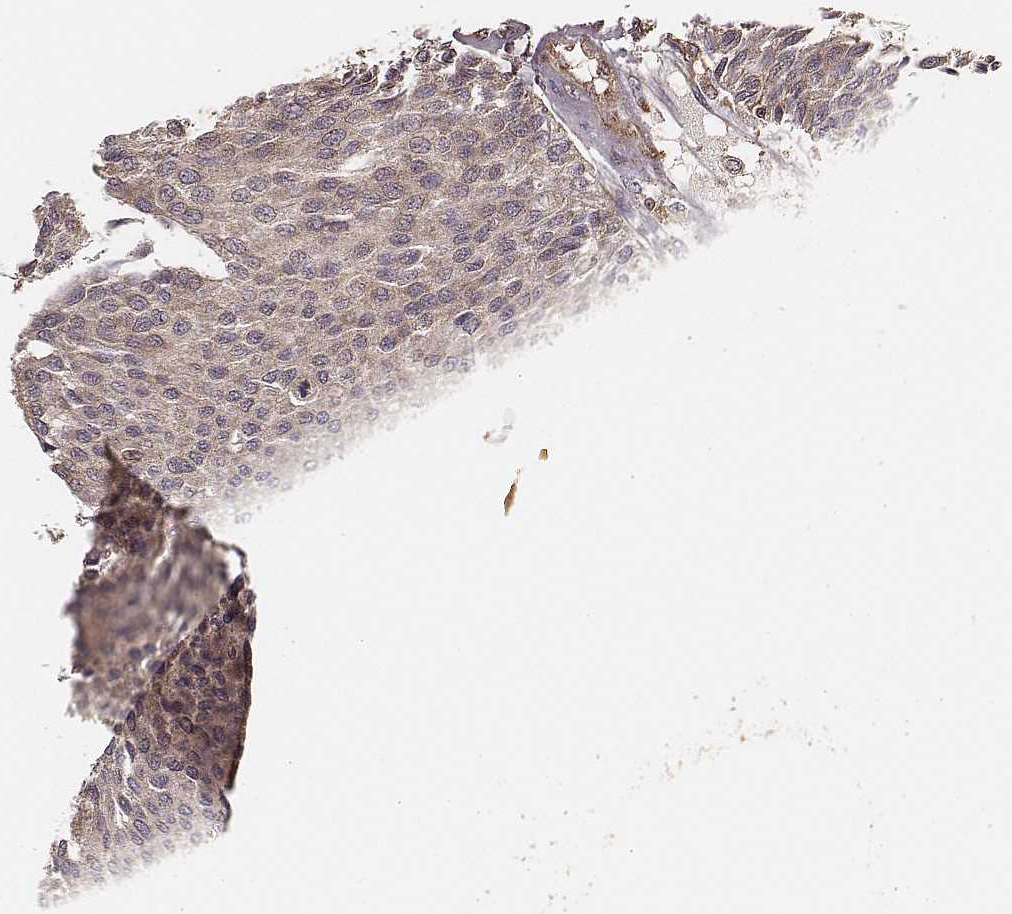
{"staining": {"intensity": "weak", "quantity": ">75%", "location": "cytoplasmic/membranous"}, "tissue": "urothelial cancer", "cell_type": "Tumor cells", "image_type": "cancer", "snomed": [{"axis": "morphology", "description": "Urothelial carcinoma, NOS"}, {"axis": "topography", "description": "Urinary bladder"}], "caption": "A low amount of weak cytoplasmic/membranous positivity is present in about >75% of tumor cells in transitional cell carcinoma tissue. The staining is performed using DAB brown chromogen to label protein expression. The nuclei are counter-stained blue using hematoxylin.", "gene": "CARS1", "patient": {"sex": "male", "age": 55}}